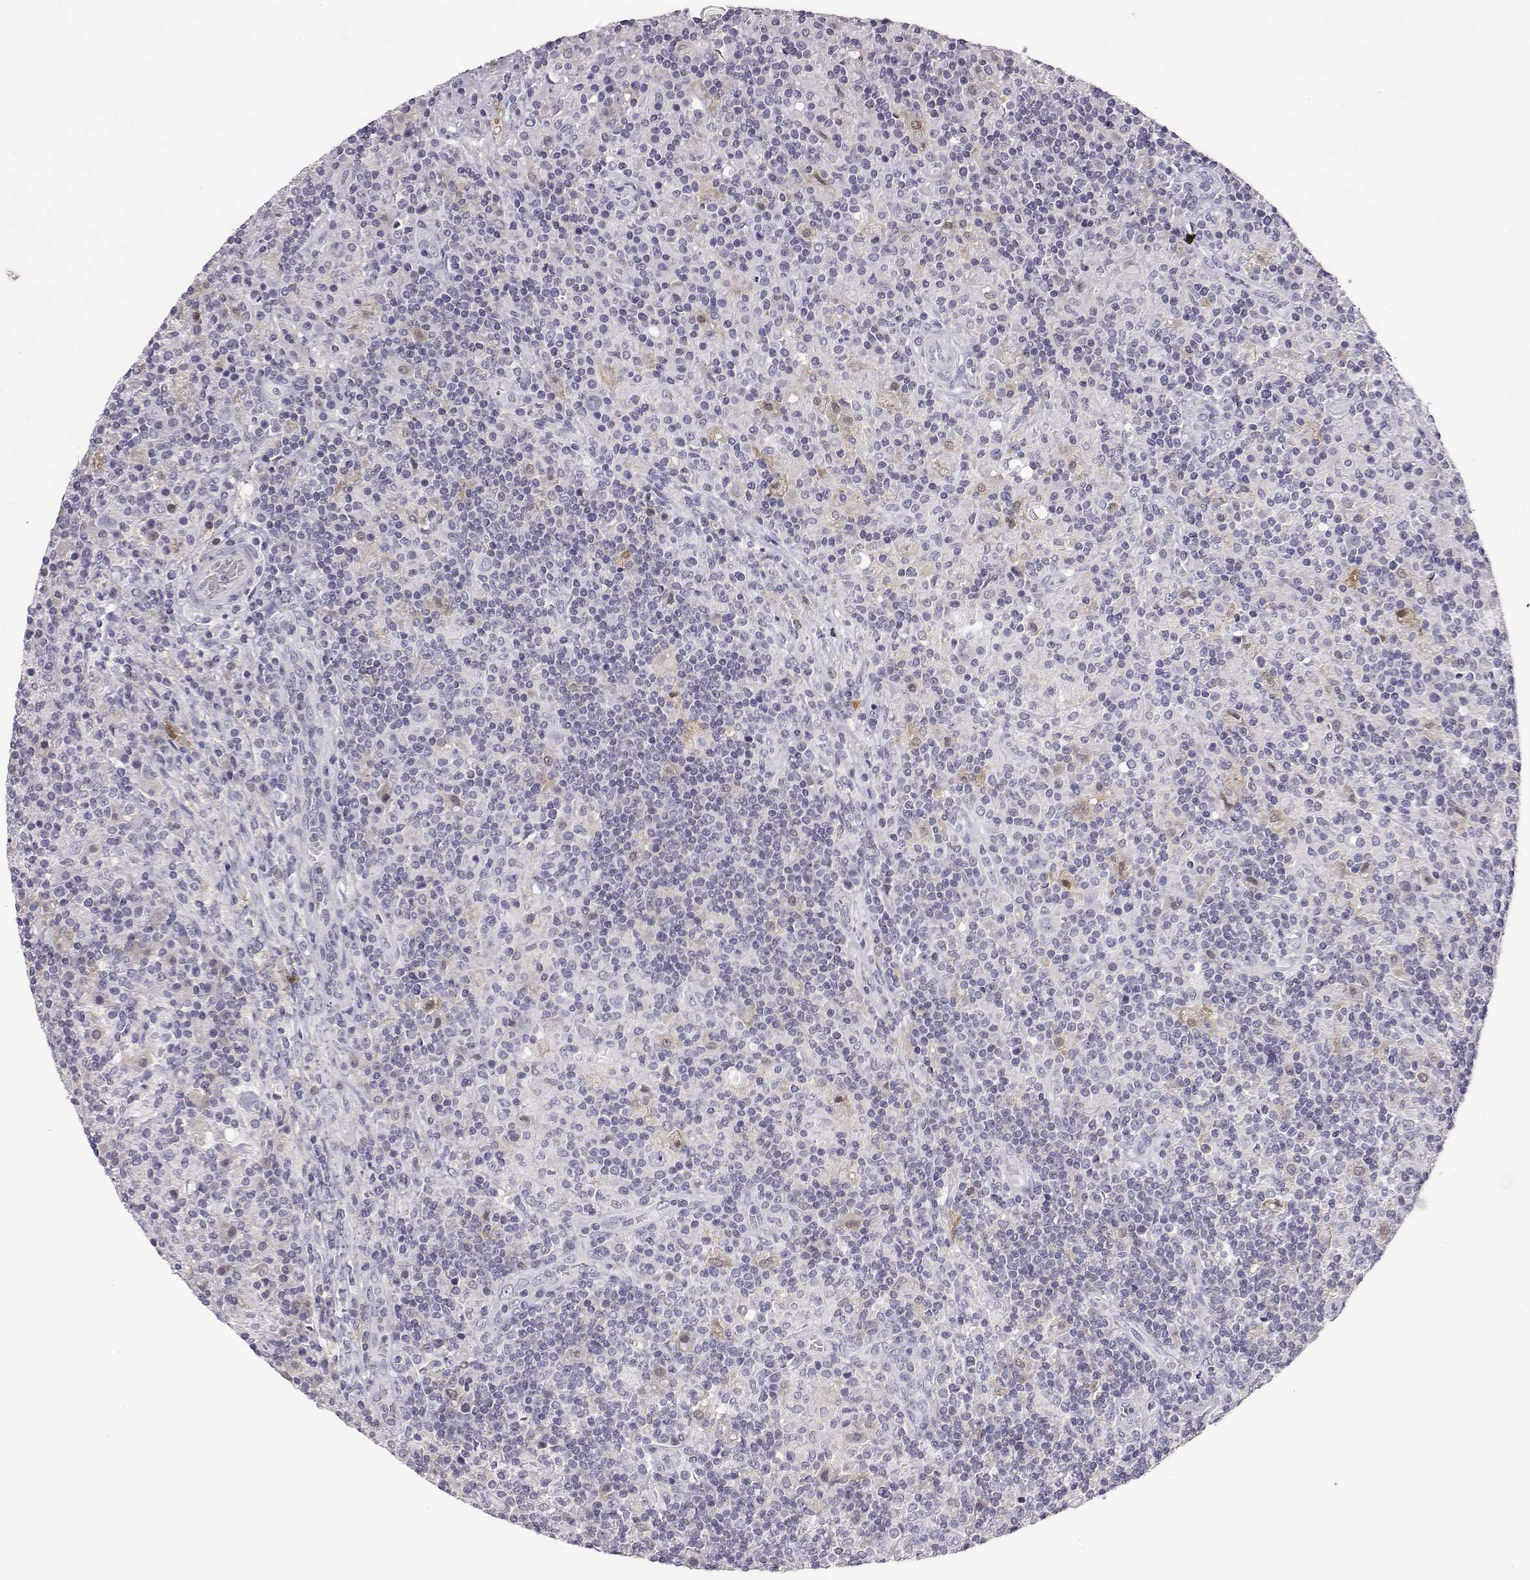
{"staining": {"intensity": "negative", "quantity": "none", "location": "none"}, "tissue": "lymphoma", "cell_type": "Tumor cells", "image_type": "cancer", "snomed": [{"axis": "morphology", "description": "Hodgkin's disease, NOS"}, {"axis": "topography", "description": "Lymph node"}], "caption": "The image displays no significant staining in tumor cells of lymphoma.", "gene": "AKR1B1", "patient": {"sex": "male", "age": 70}}